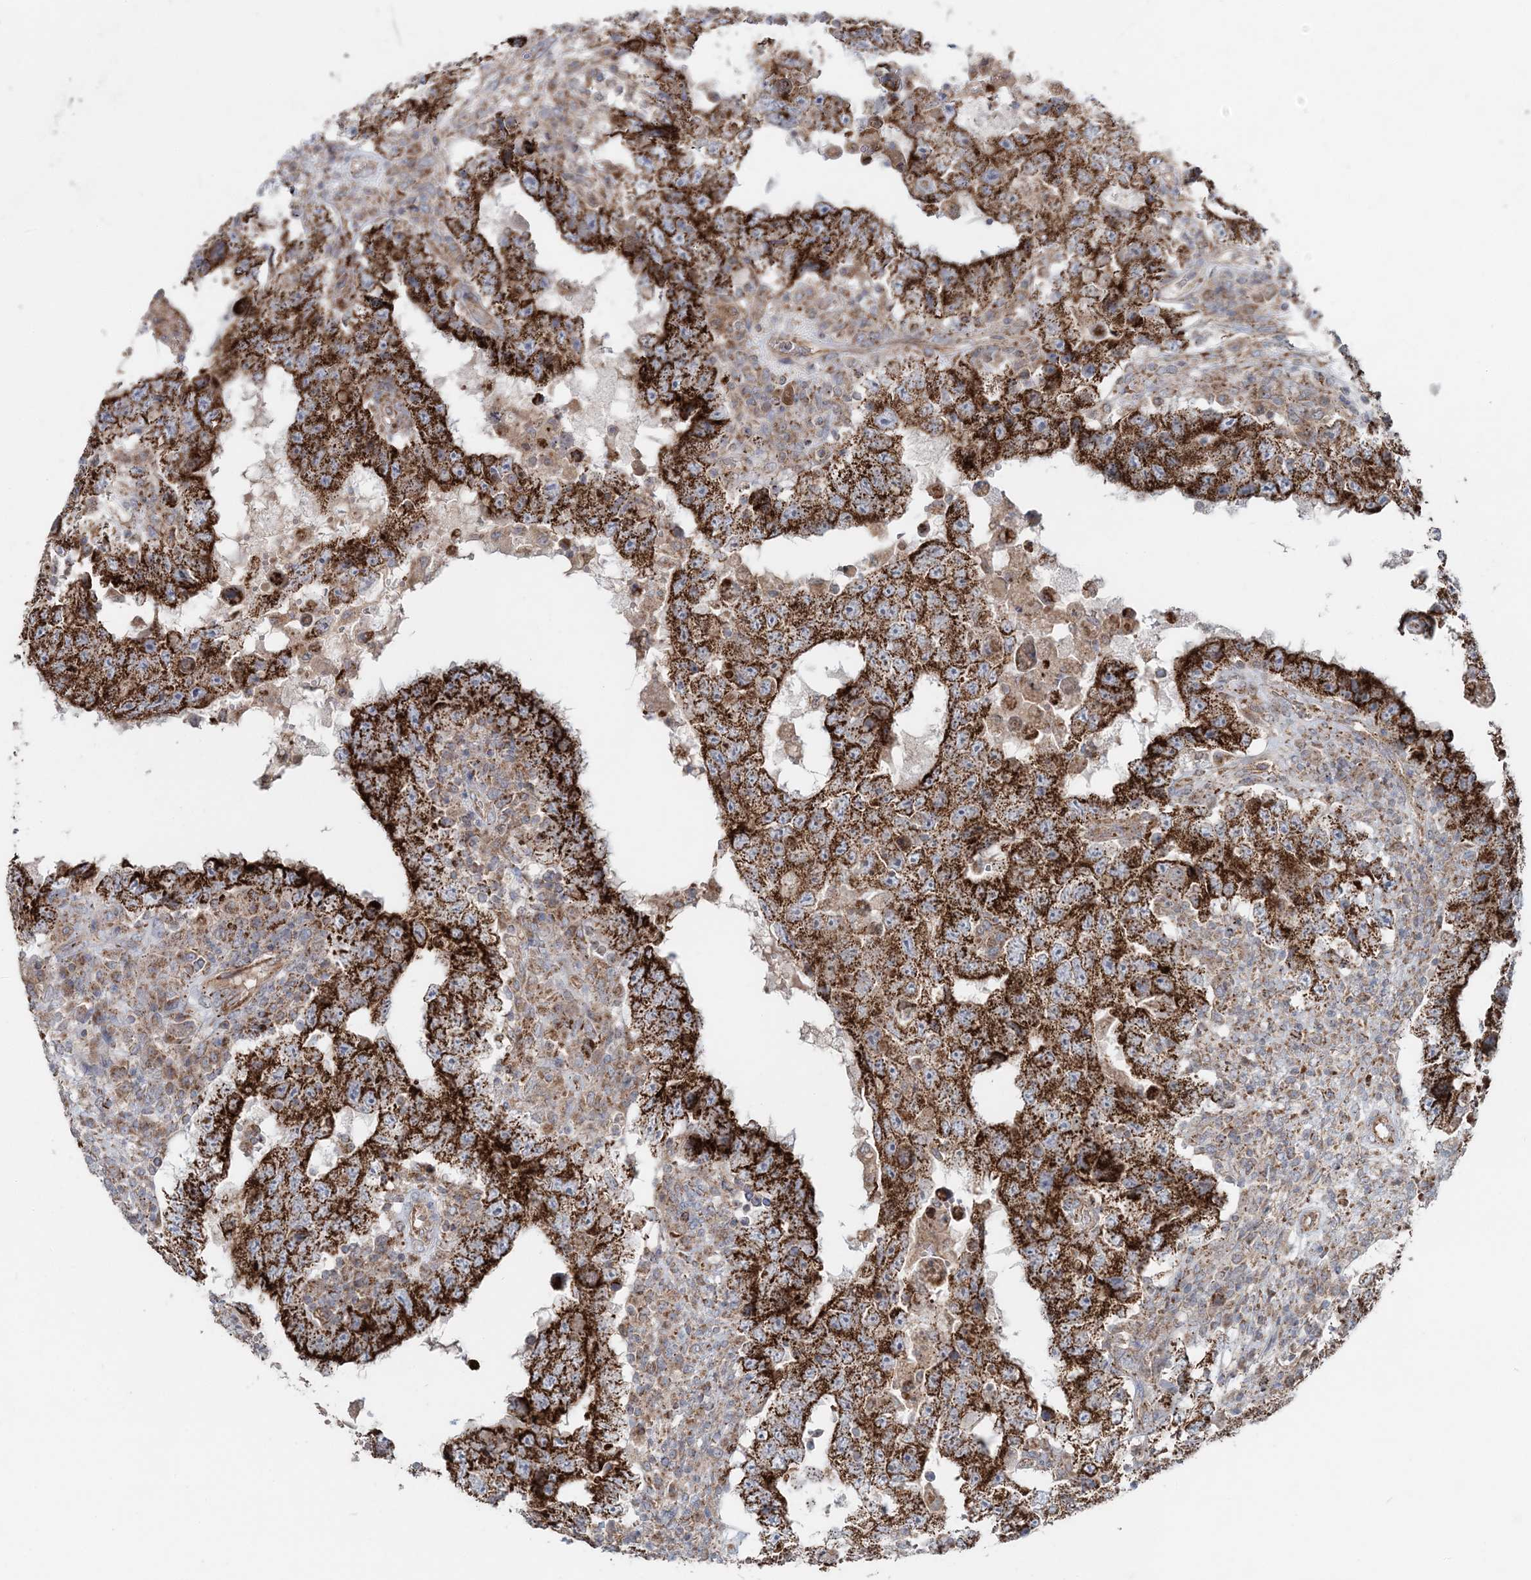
{"staining": {"intensity": "strong", "quantity": ">75%", "location": "cytoplasmic/membranous"}, "tissue": "testis cancer", "cell_type": "Tumor cells", "image_type": "cancer", "snomed": [{"axis": "morphology", "description": "Carcinoma, Embryonal, NOS"}, {"axis": "topography", "description": "Testis"}], "caption": "Immunohistochemical staining of human testis embryonal carcinoma displays high levels of strong cytoplasmic/membranous protein positivity in about >75% of tumor cells.", "gene": "LRPPRC", "patient": {"sex": "male", "age": 26}}